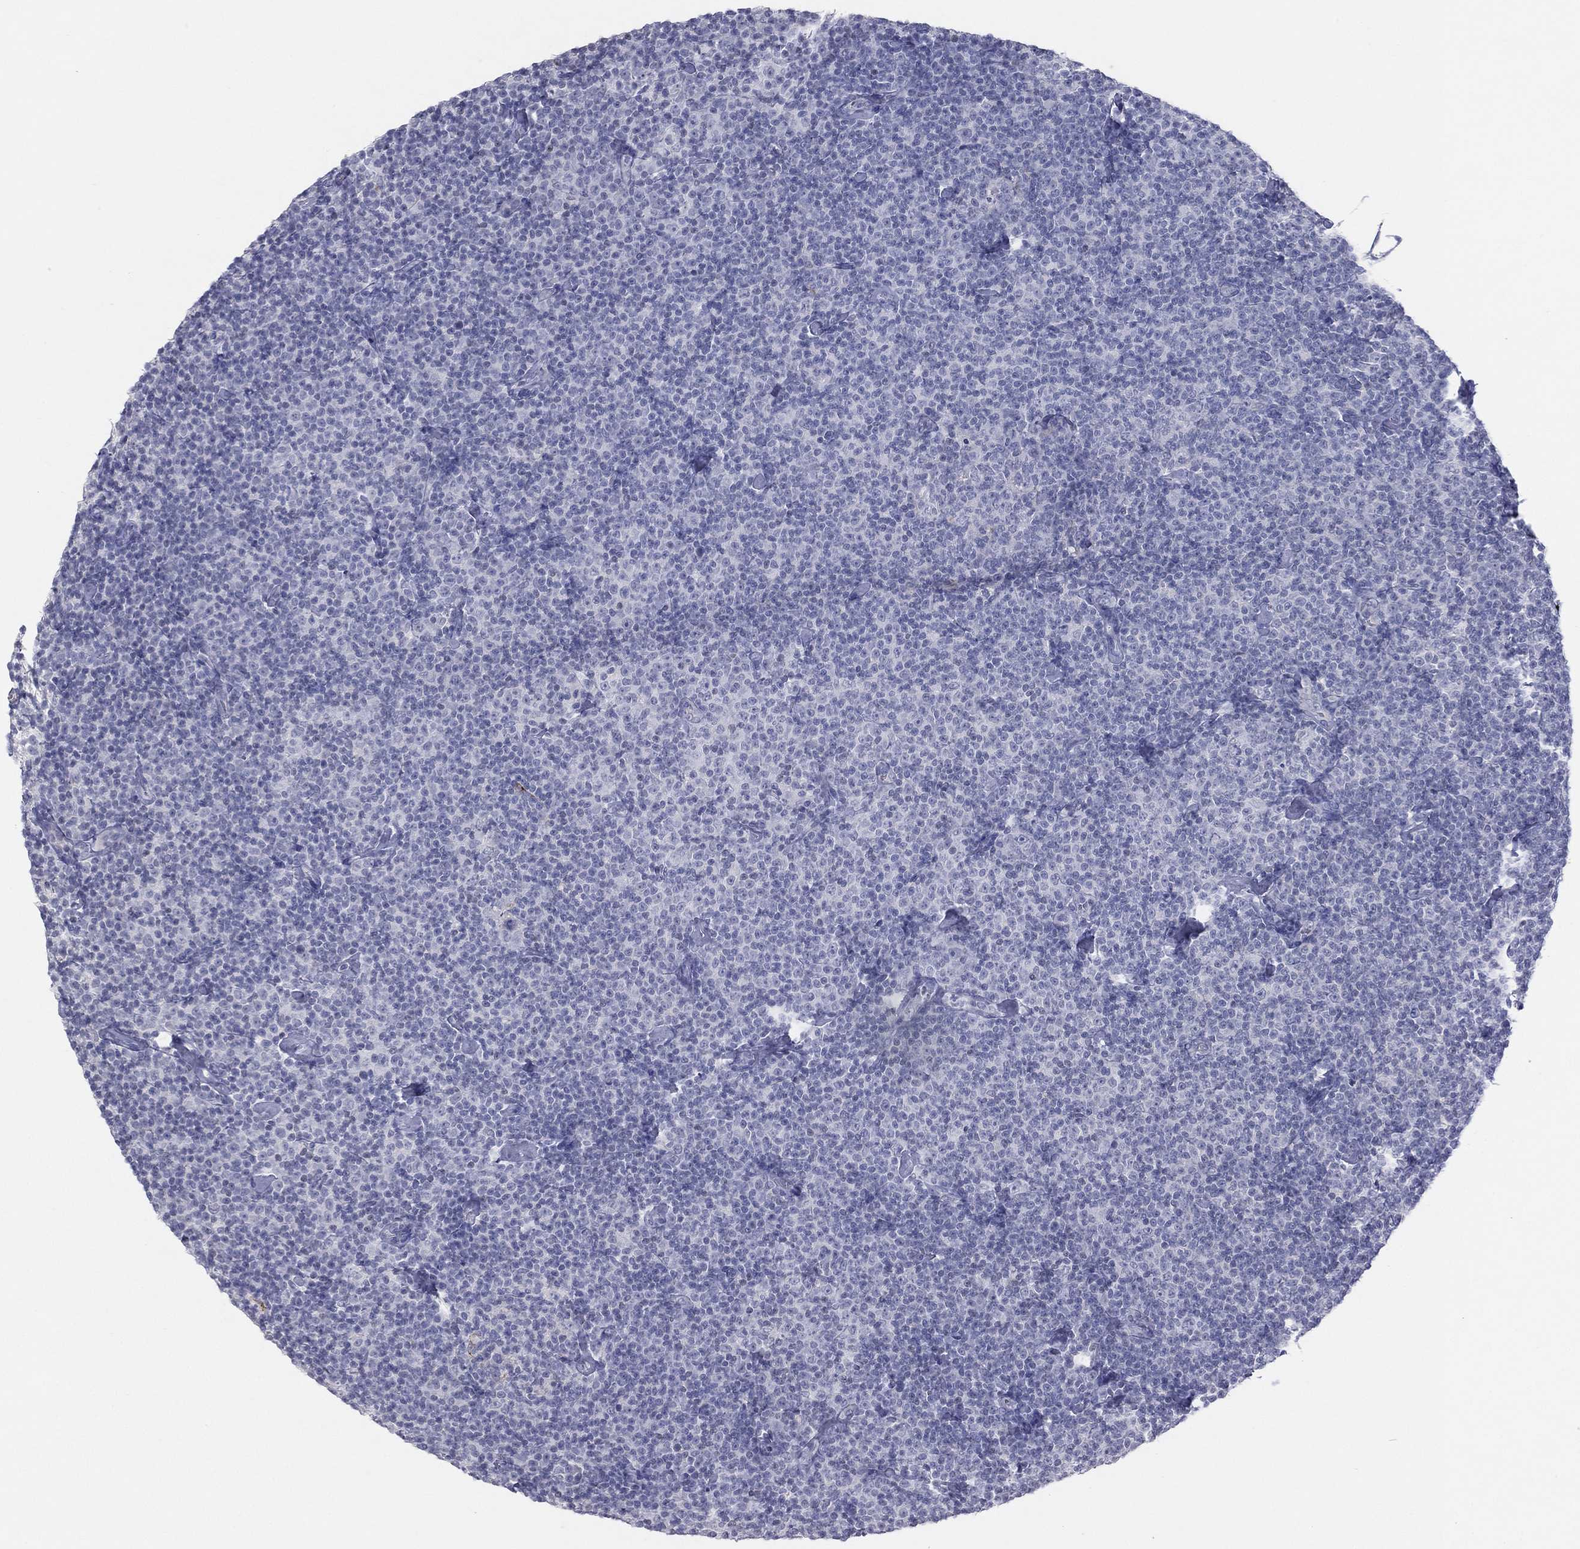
{"staining": {"intensity": "negative", "quantity": "none", "location": "none"}, "tissue": "lymphoma", "cell_type": "Tumor cells", "image_type": "cancer", "snomed": [{"axis": "morphology", "description": "Malignant lymphoma, non-Hodgkin's type, Low grade"}, {"axis": "topography", "description": "Lymph node"}], "caption": "Histopathology image shows no protein positivity in tumor cells of lymphoma tissue. The staining was performed using DAB (3,3'-diaminobenzidine) to visualize the protein expression in brown, while the nuclei were stained in blue with hematoxylin (Magnification: 20x).", "gene": "CPT1B", "patient": {"sex": "male", "age": 81}}